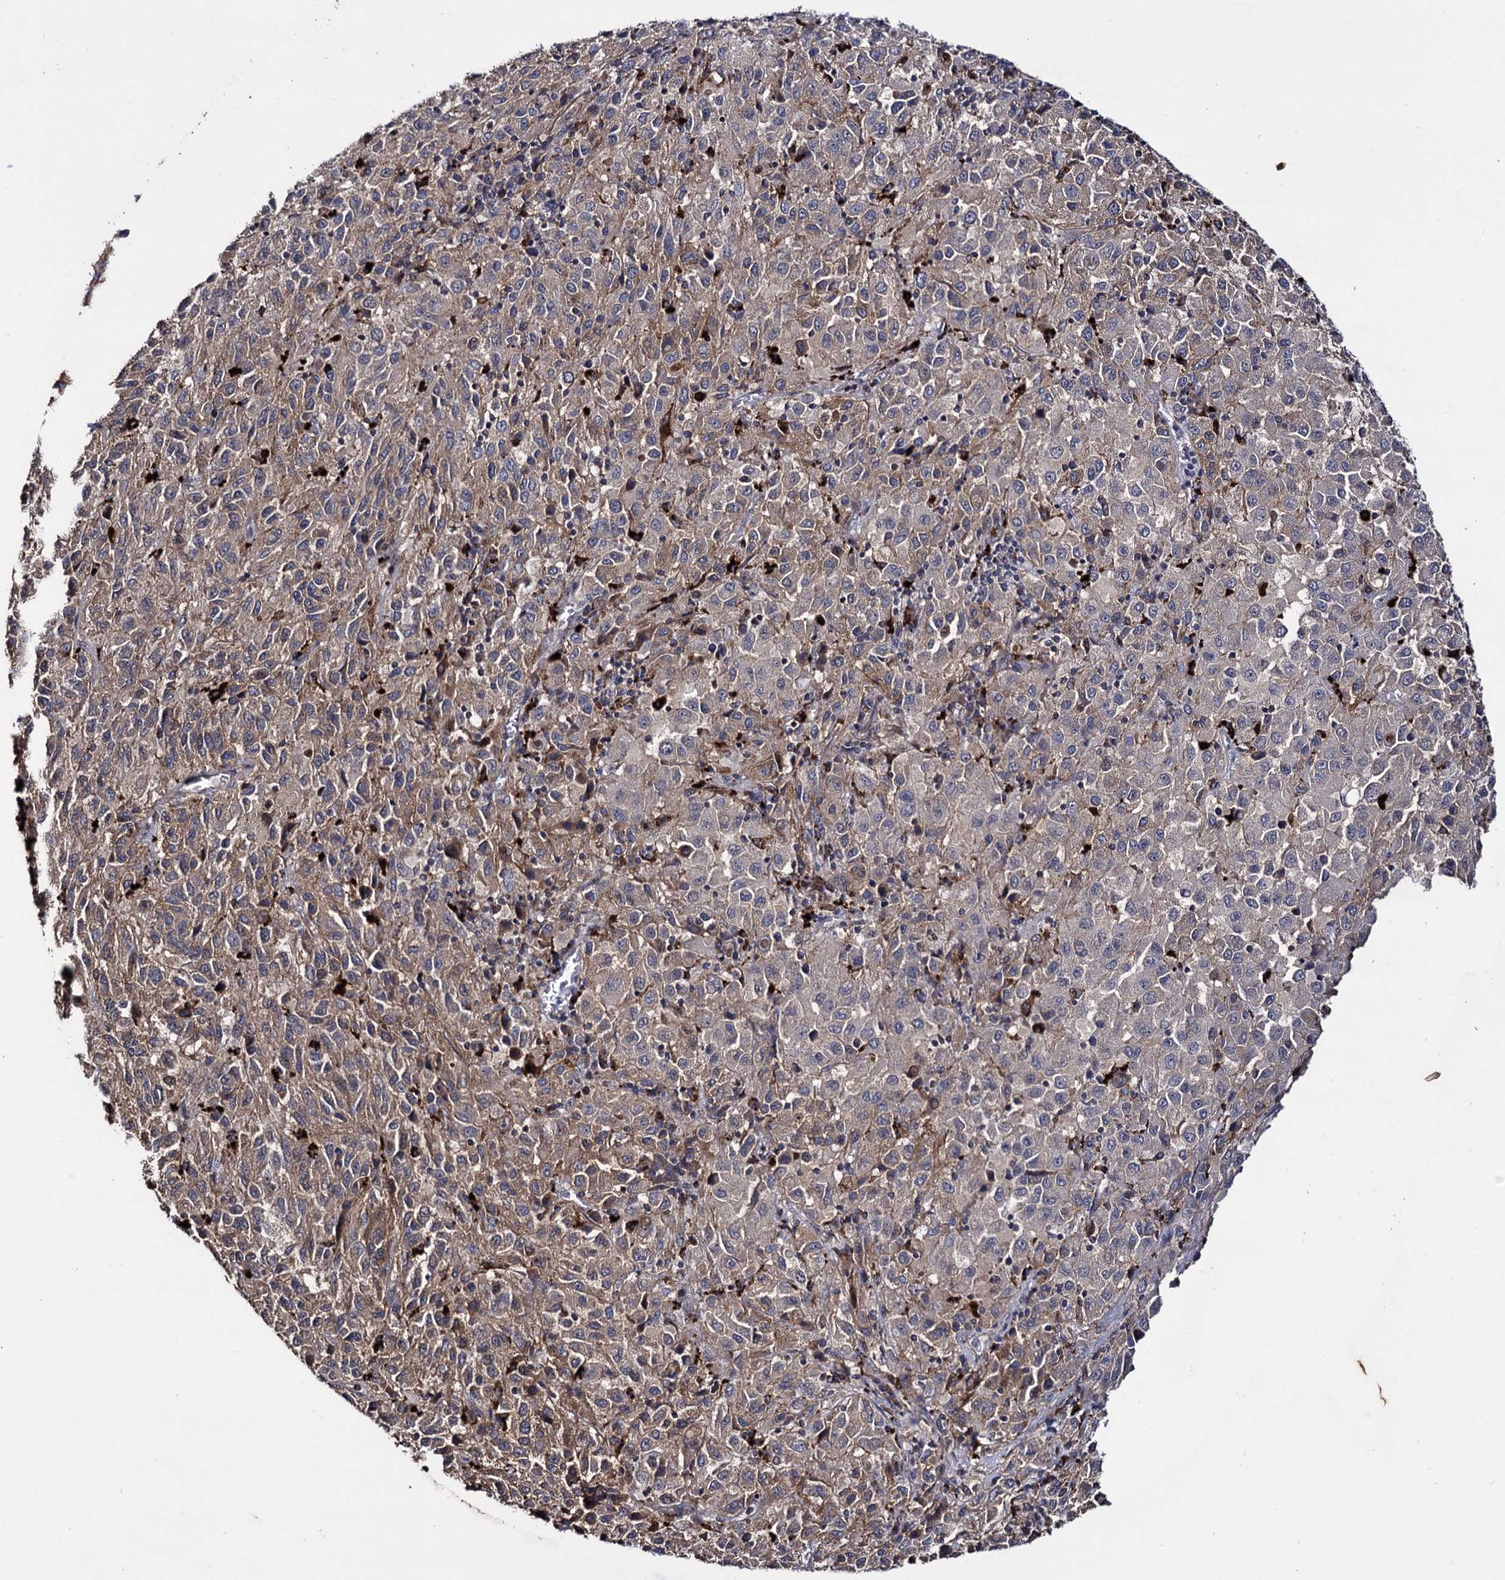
{"staining": {"intensity": "weak", "quantity": "<25%", "location": "cytoplasmic/membranous"}, "tissue": "melanoma", "cell_type": "Tumor cells", "image_type": "cancer", "snomed": [{"axis": "morphology", "description": "Malignant melanoma, Metastatic site"}, {"axis": "topography", "description": "Lung"}], "caption": "Immunohistochemical staining of malignant melanoma (metastatic site) exhibits no significant positivity in tumor cells.", "gene": "MICAL2", "patient": {"sex": "male", "age": 64}}